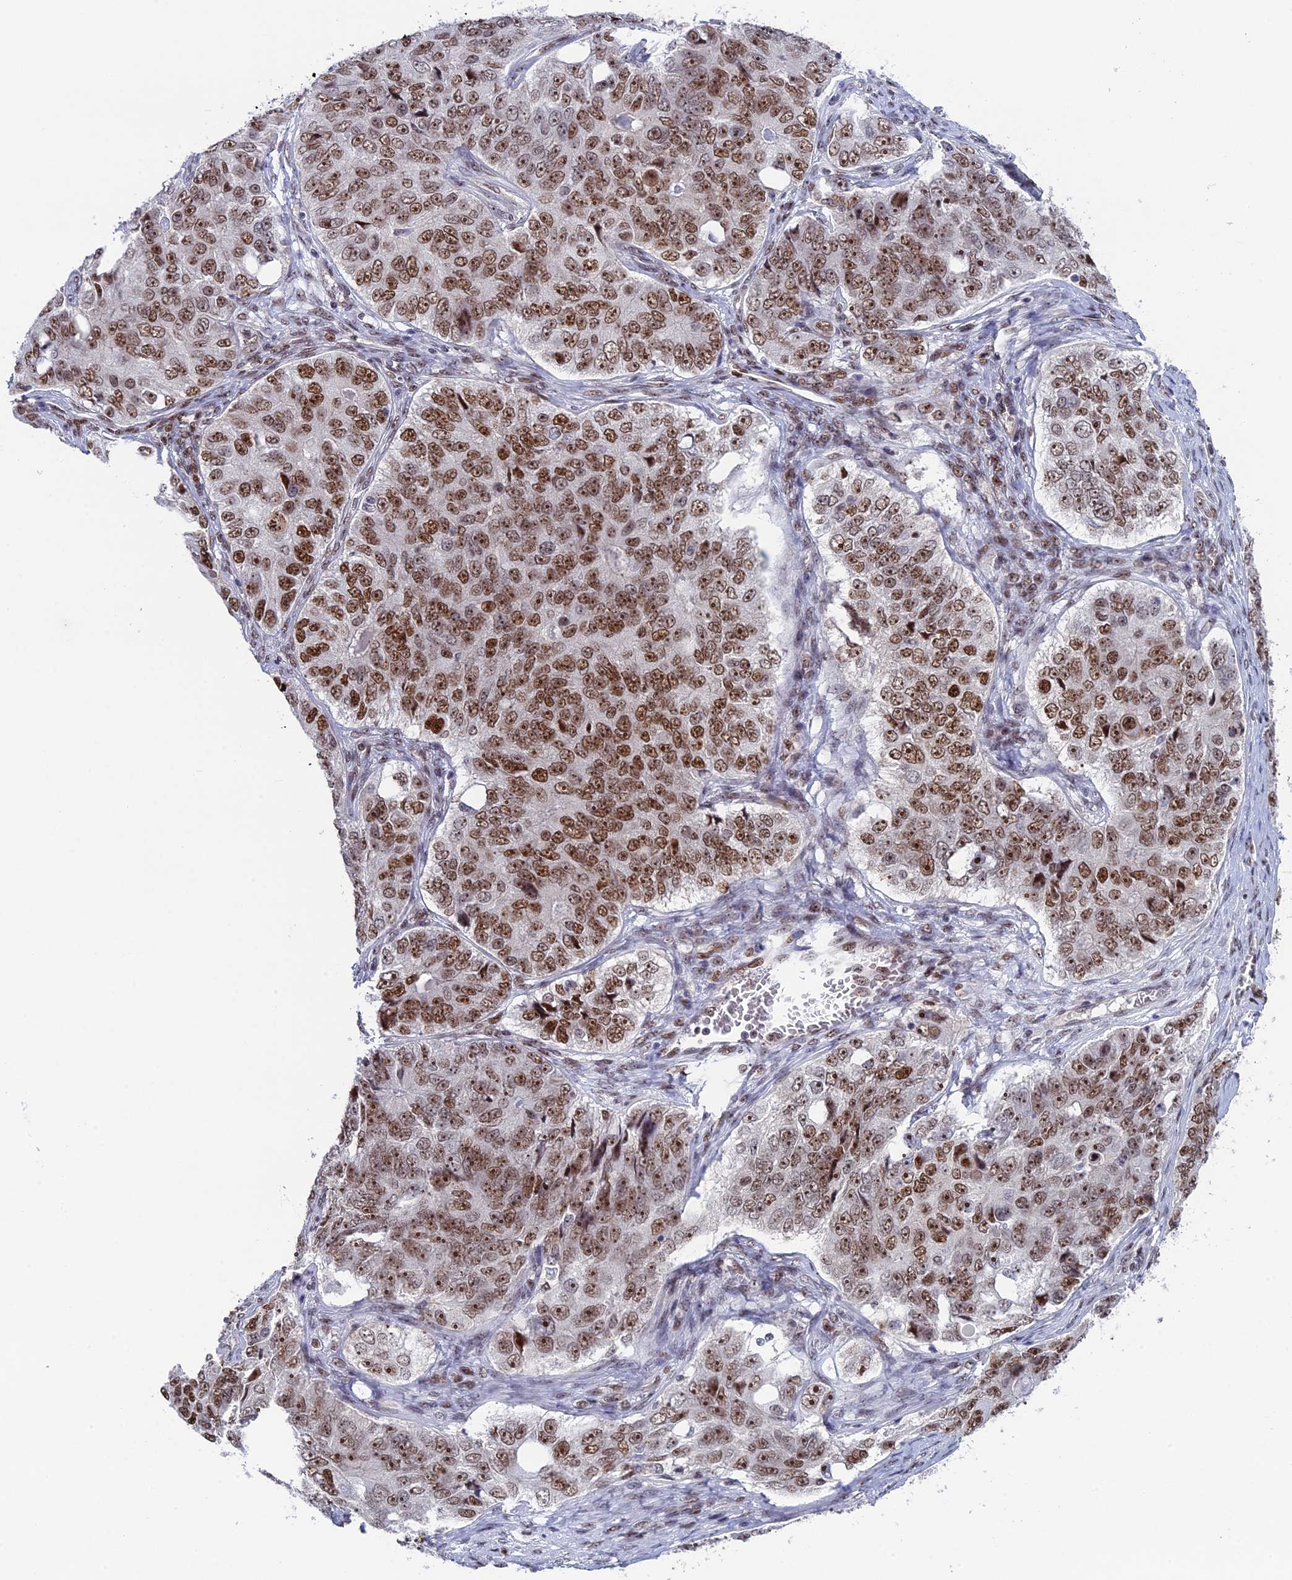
{"staining": {"intensity": "moderate", "quantity": ">75%", "location": "nuclear"}, "tissue": "ovarian cancer", "cell_type": "Tumor cells", "image_type": "cancer", "snomed": [{"axis": "morphology", "description": "Carcinoma, endometroid"}, {"axis": "topography", "description": "Ovary"}], "caption": "A high-resolution photomicrograph shows IHC staining of ovarian endometroid carcinoma, which displays moderate nuclear expression in approximately >75% of tumor cells. The staining is performed using DAB (3,3'-diaminobenzidine) brown chromogen to label protein expression. The nuclei are counter-stained blue using hematoxylin.", "gene": "CCDC86", "patient": {"sex": "female", "age": 51}}